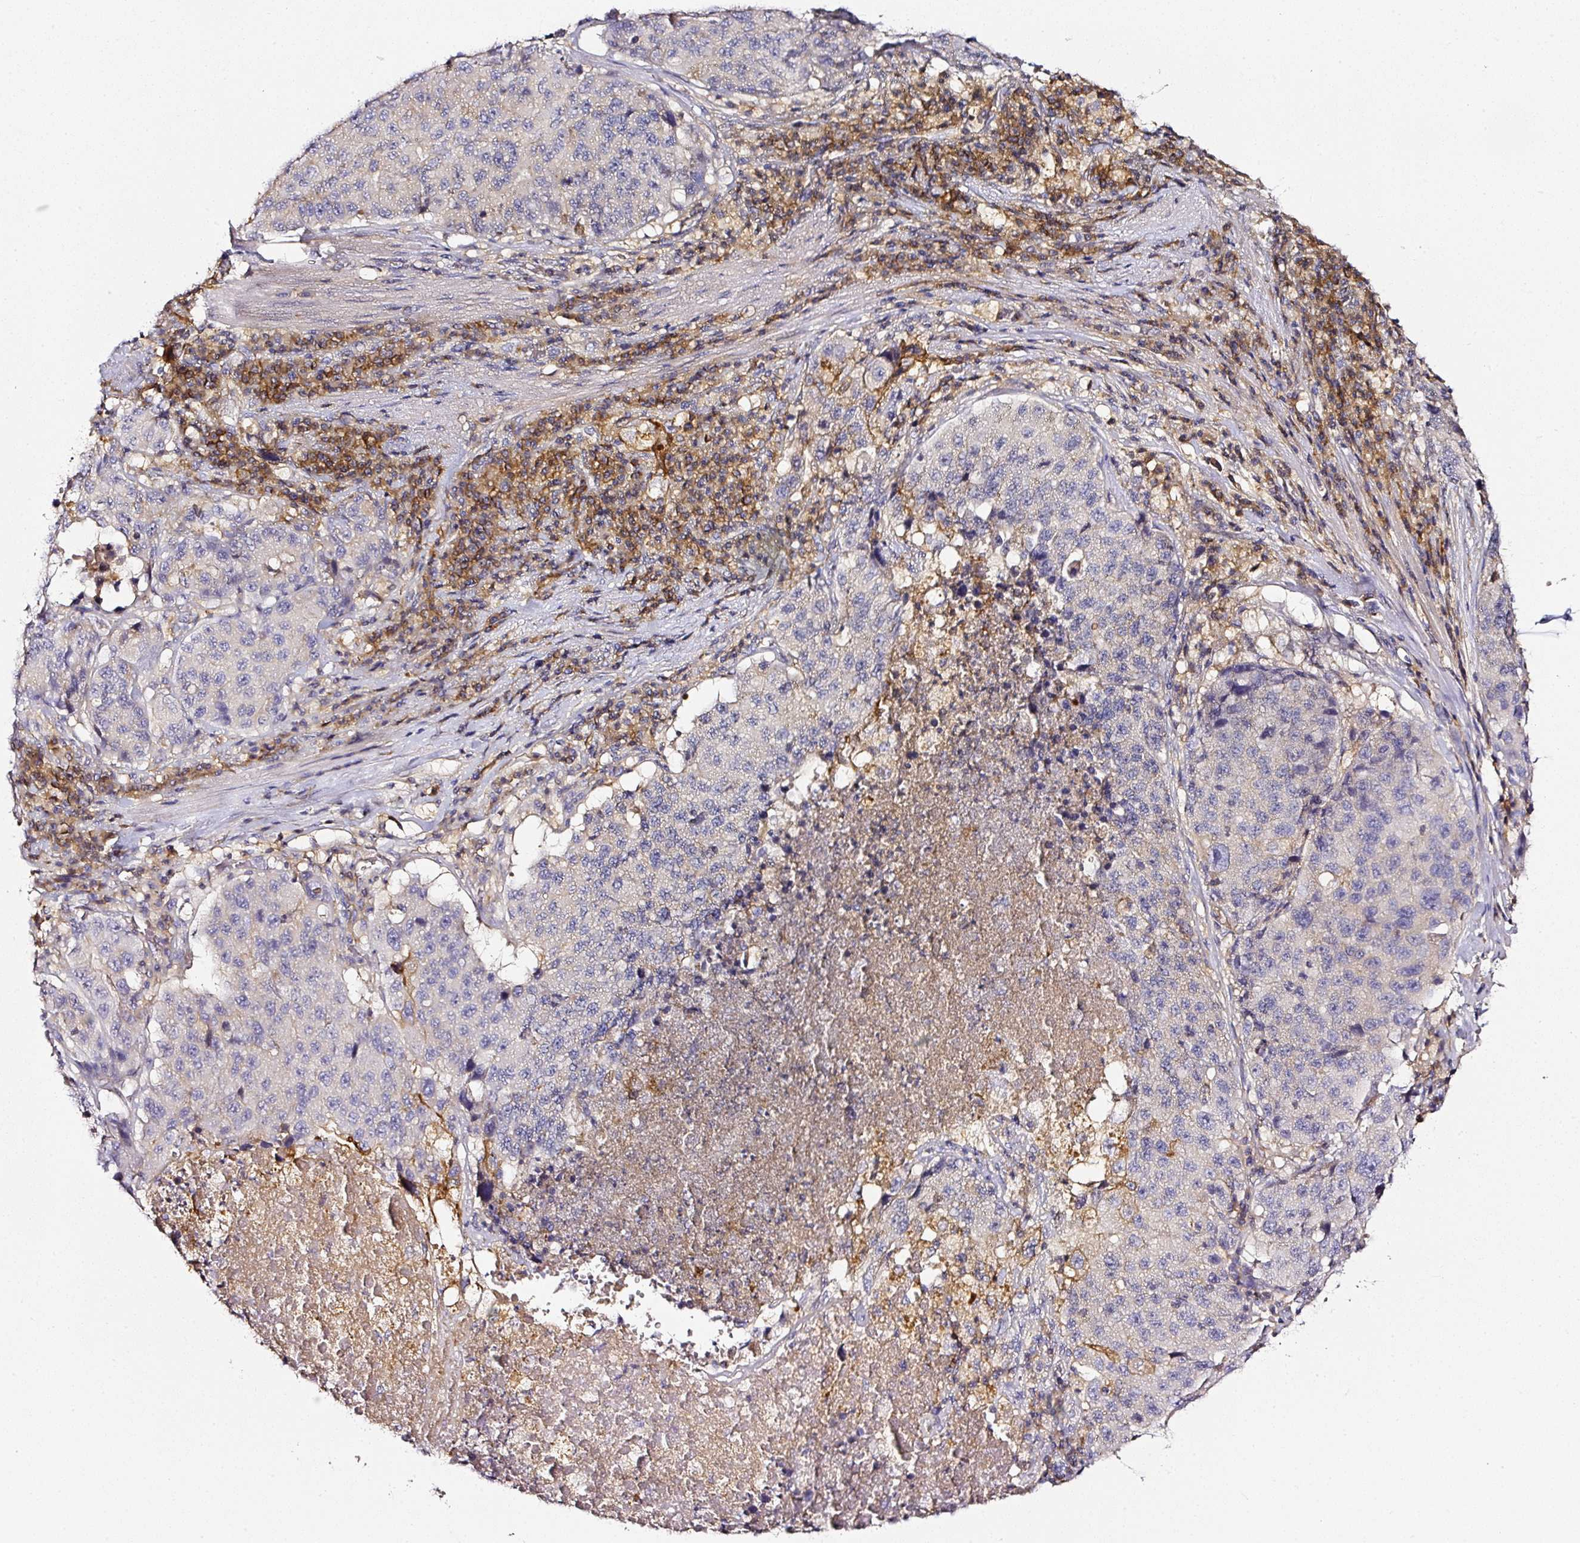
{"staining": {"intensity": "negative", "quantity": "none", "location": "none"}, "tissue": "stomach cancer", "cell_type": "Tumor cells", "image_type": "cancer", "snomed": [{"axis": "morphology", "description": "Adenocarcinoma, NOS"}, {"axis": "topography", "description": "Stomach"}], "caption": "Protein analysis of adenocarcinoma (stomach) displays no significant staining in tumor cells.", "gene": "CD47", "patient": {"sex": "male", "age": 71}}